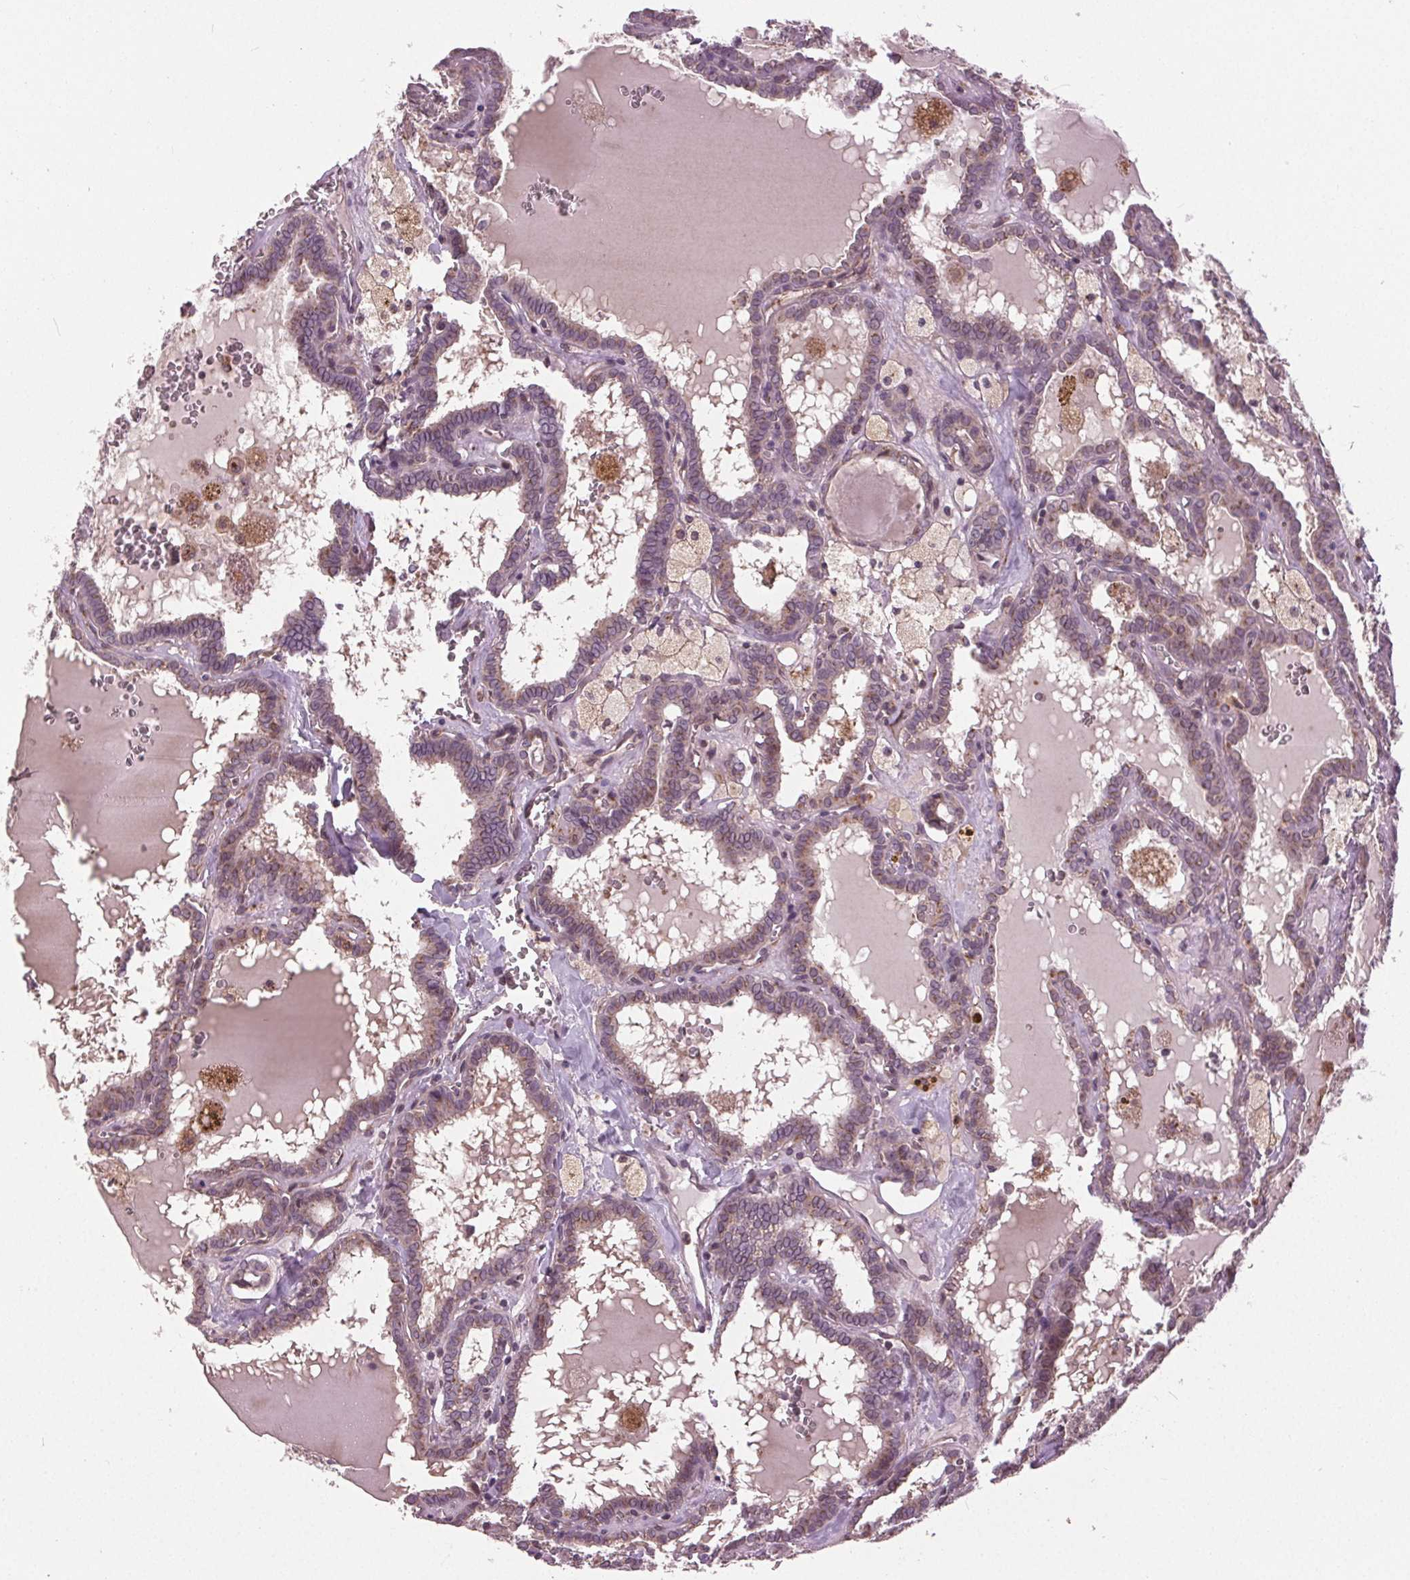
{"staining": {"intensity": "weak", "quantity": ">75%", "location": "cytoplasmic/membranous"}, "tissue": "thyroid cancer", "cell_type": "Tumor cells", "image_type": "cancer", "snomed": [{"axis": "morphology", "description": "Papillary adenocarcinoma, NOS"}, {"axis": "topography", "description": "Thyroid gland"}], "caption": "A brown stain highlights weak cytoplasmic/membranous expression of a protein in human thyroid cancer (papillary adenocarcinoma) tumor cells.", "gene": "BSDC1", "patient": {"sex": "female", "age": 39}}